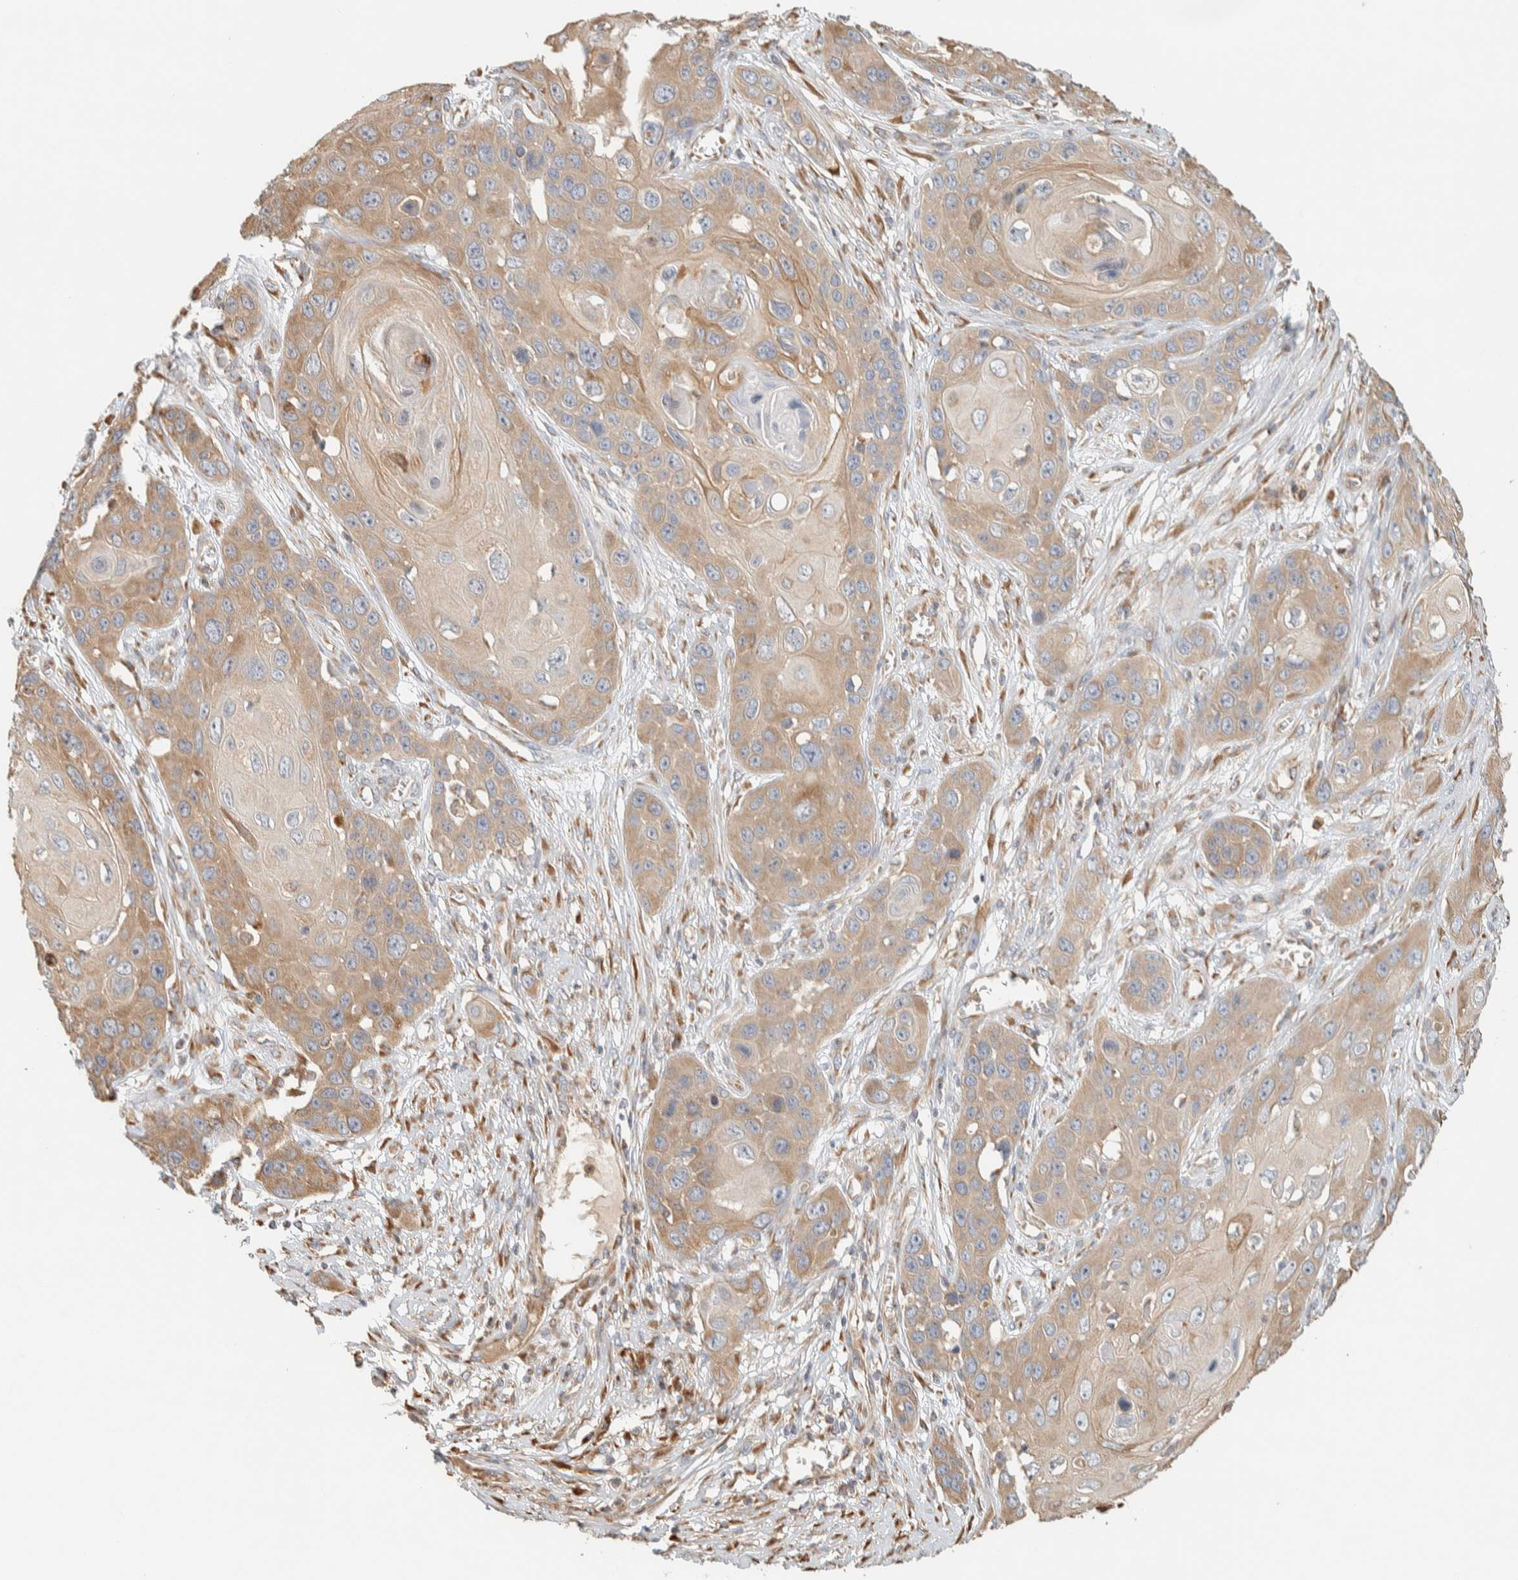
{"staining": {"intensity": "moderate", "quantity": ">75%", "location": "cytoplasmic/membranous"}, "tissue": "skin cancer", "cell_type": "Tumor cells", "image_type": "cancer", "snomed": [{"axis": "morphology", "description": "Squamous cell carcinoma, NOS"}, {"axis": "topography", "description": "Skin"}], "caption": "Protein staining shows moderate cytoplasmic/membranous expression in approximately >75% of tumor cells in squamous cell carcinoma (skin).", "gene": "RAB11FIP1", "patient": {"sex": "male", "age": 55}}